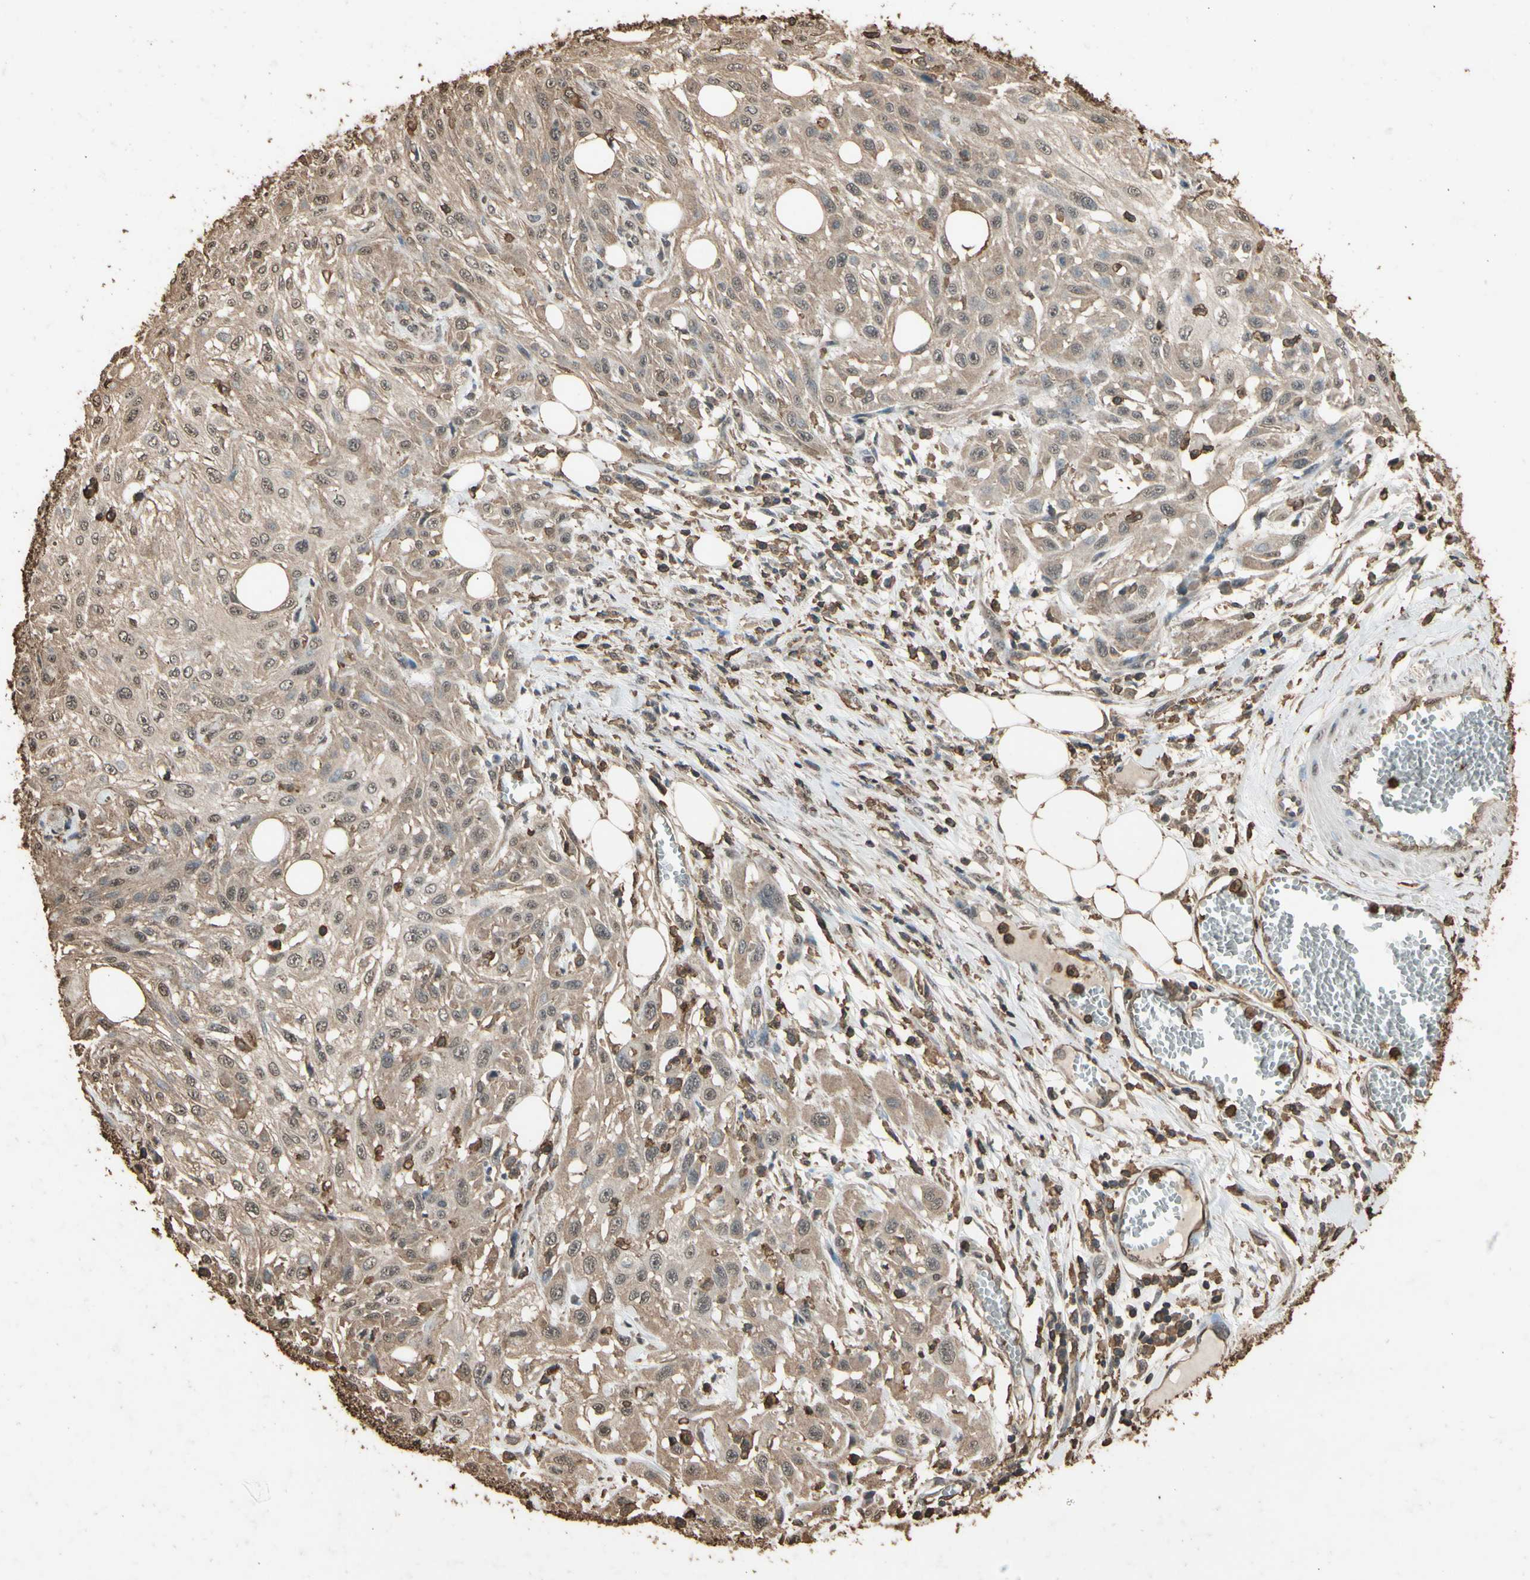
{"staining": {"intensity": "weak", "quantity": ">75%", "location": "cytoplasmic/membranous,nuclear"}, "tissue": "skin cancer", "cell_type": "Tumor cells", "image_type": "cancer", "snomed": [{"axis": "morphology", "description": "Squamous cell carcinoma, NOS"}, {"axis": "topography", "description": "Skin"}], "caption": "Skin squamous cell carcinoma stained with a protein marker exhibits weak staining in tumor cells.", "gene": "TNFSF13B", "patient": {"sex": "male", "age": 75}}